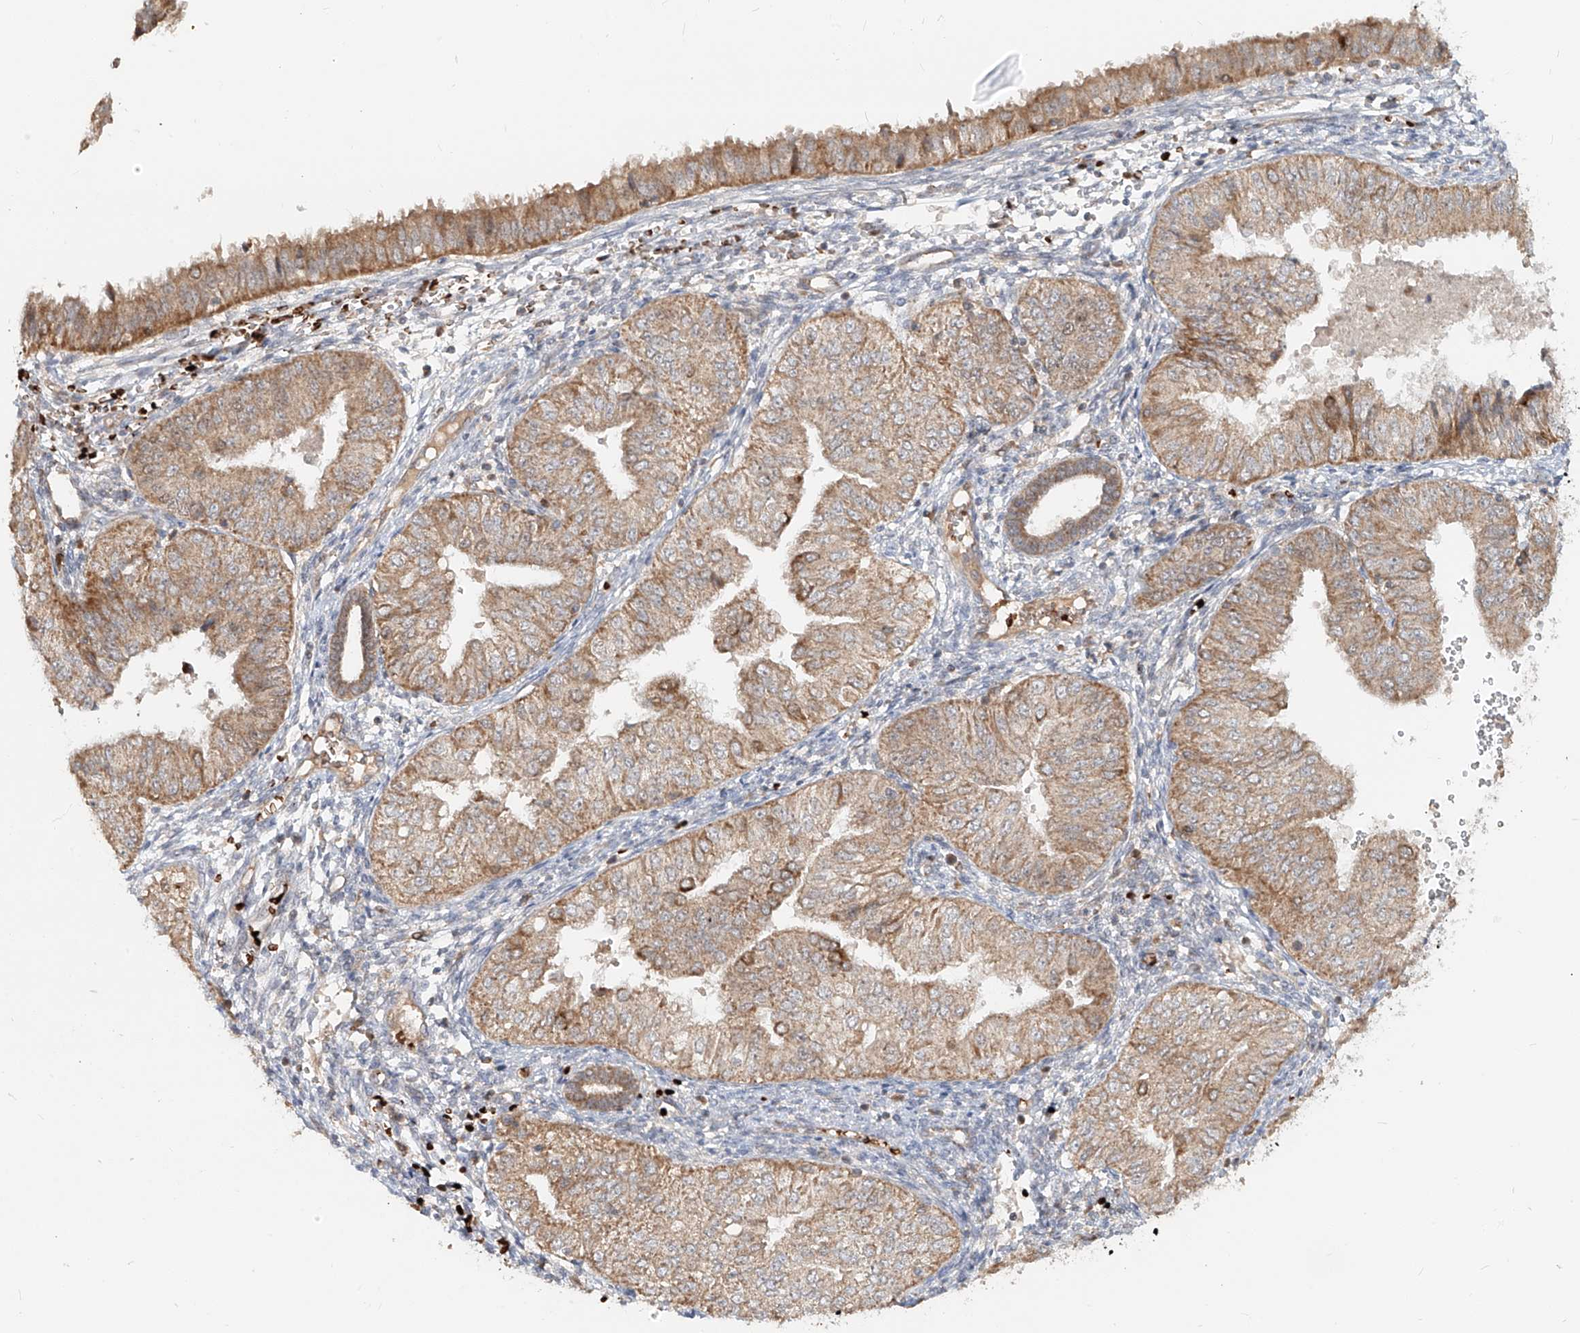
{"staining": {"intensity": "weak", "quantity": ">75%", "location": "cytoplasmic/membranous"}, "tissue": "endometrial cancer", "cell_type": "Tumor cells", "image_type": "cancer", "snomed": [{"axis": "morphology", "description": "Normal tissue, NOS"}, {"axis": "morphology", "description": "Adenocarcinoma, NOS"}, {"axis": "topography", "description": "Endometrium"}], "caption": "Adenocarcinoma (endometrial) tissue exhibits weak cytoplasmic/membranous positivity in about >75% of tumor cells", "gene": "FGD2", "patient": {"sex": "female", "age": 53}}